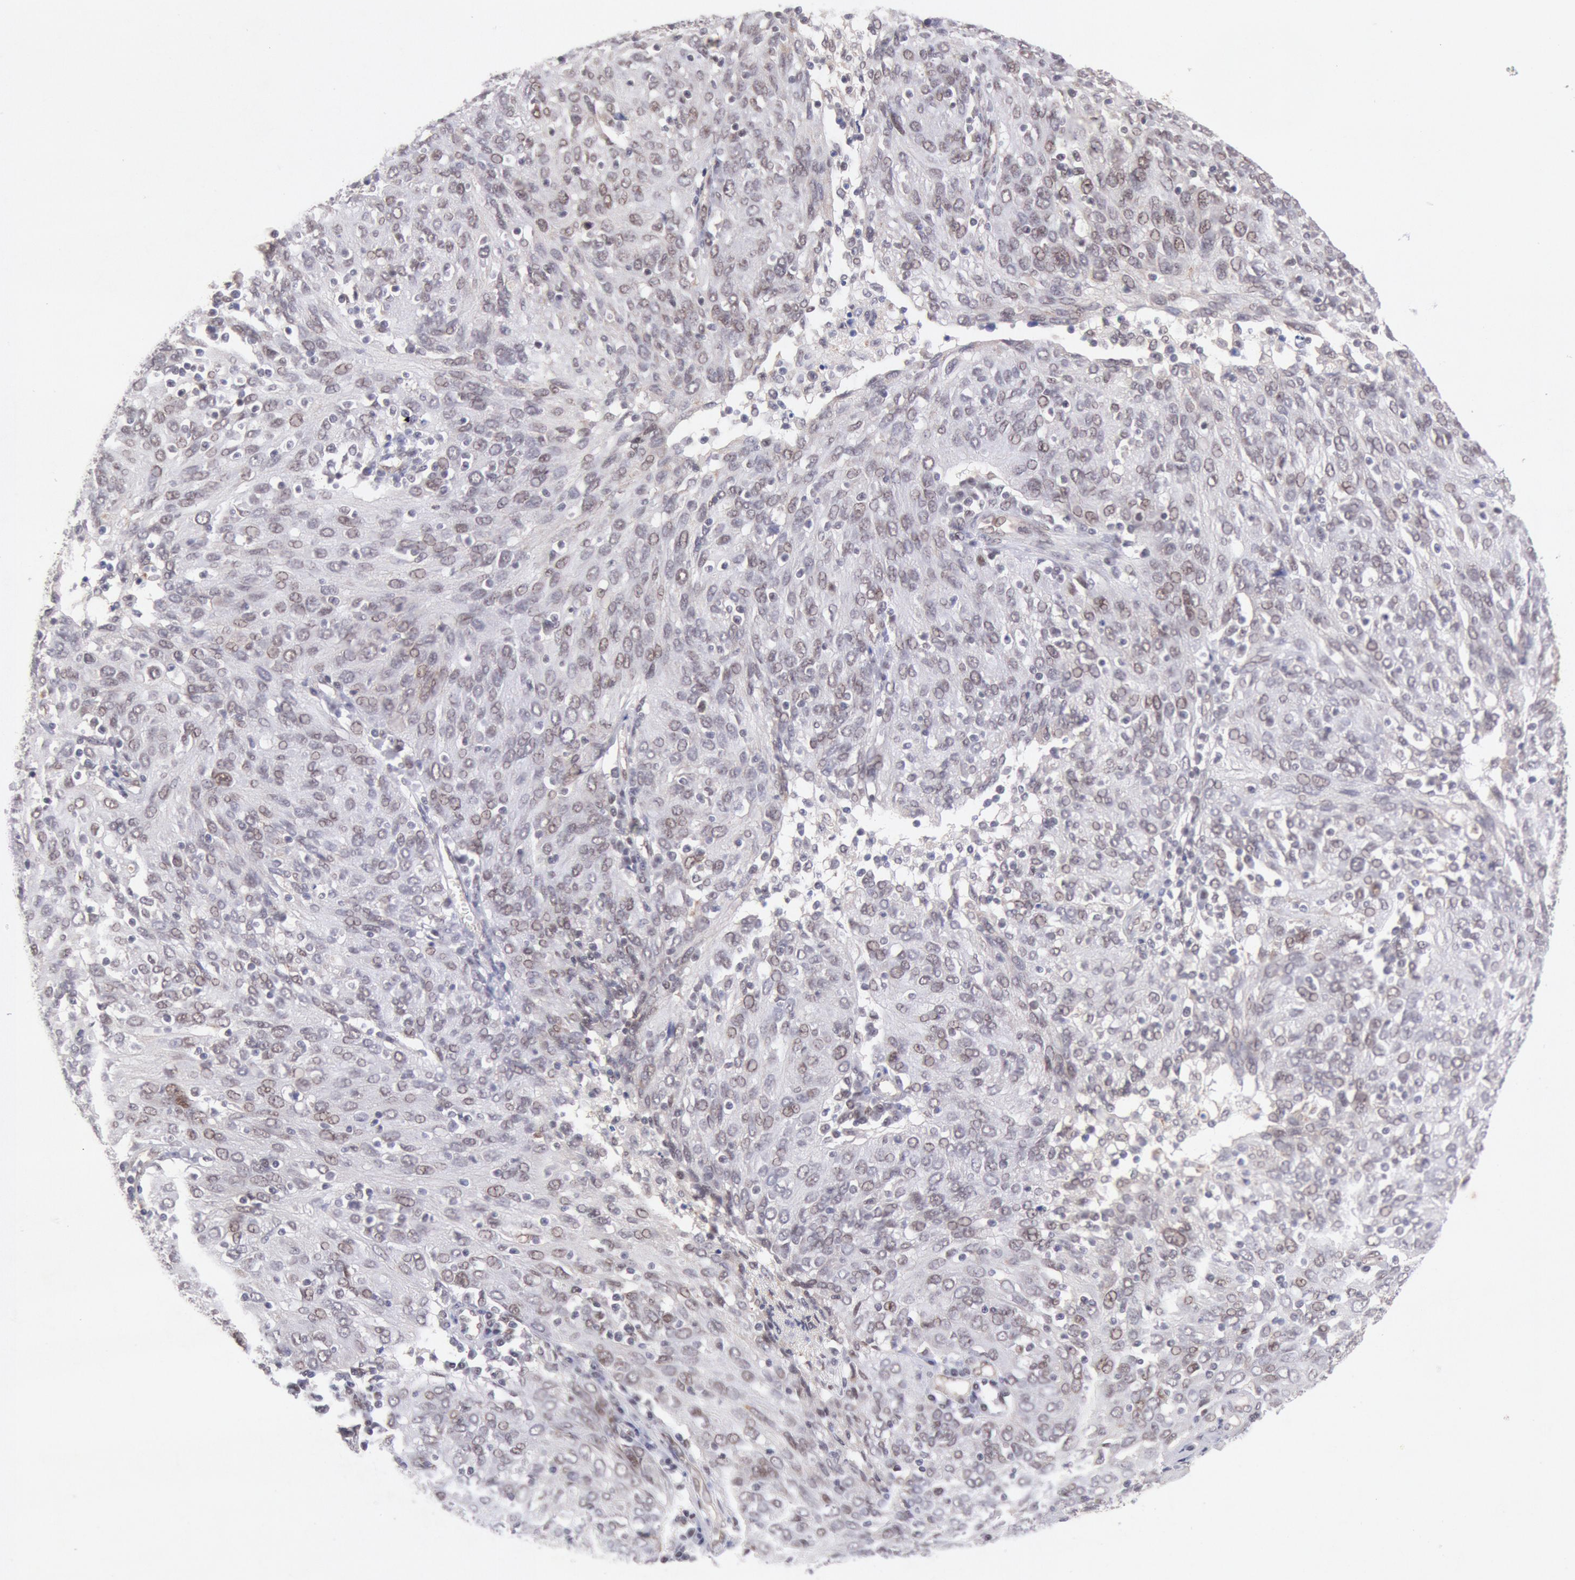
{"staining": {"intensity": "weak", "quantity": "25%-75%", "location": "nuclear"}, "tissue": "ovarian cancer", "cell_type": "Tumor cells", "image_type": "cancer", "snomed": [{"axis": "morphology", "description": "Carcinoma, endometroid"}, {"axis": "topography", "description": "Ovary"}], "caption": "Endometroid carcinoma (ovarian) stained for a protein shows weak nuclear positivity in tumor cells.", "gene": "CDKN2B", "patient": {"sex": "female", "age": 50}}